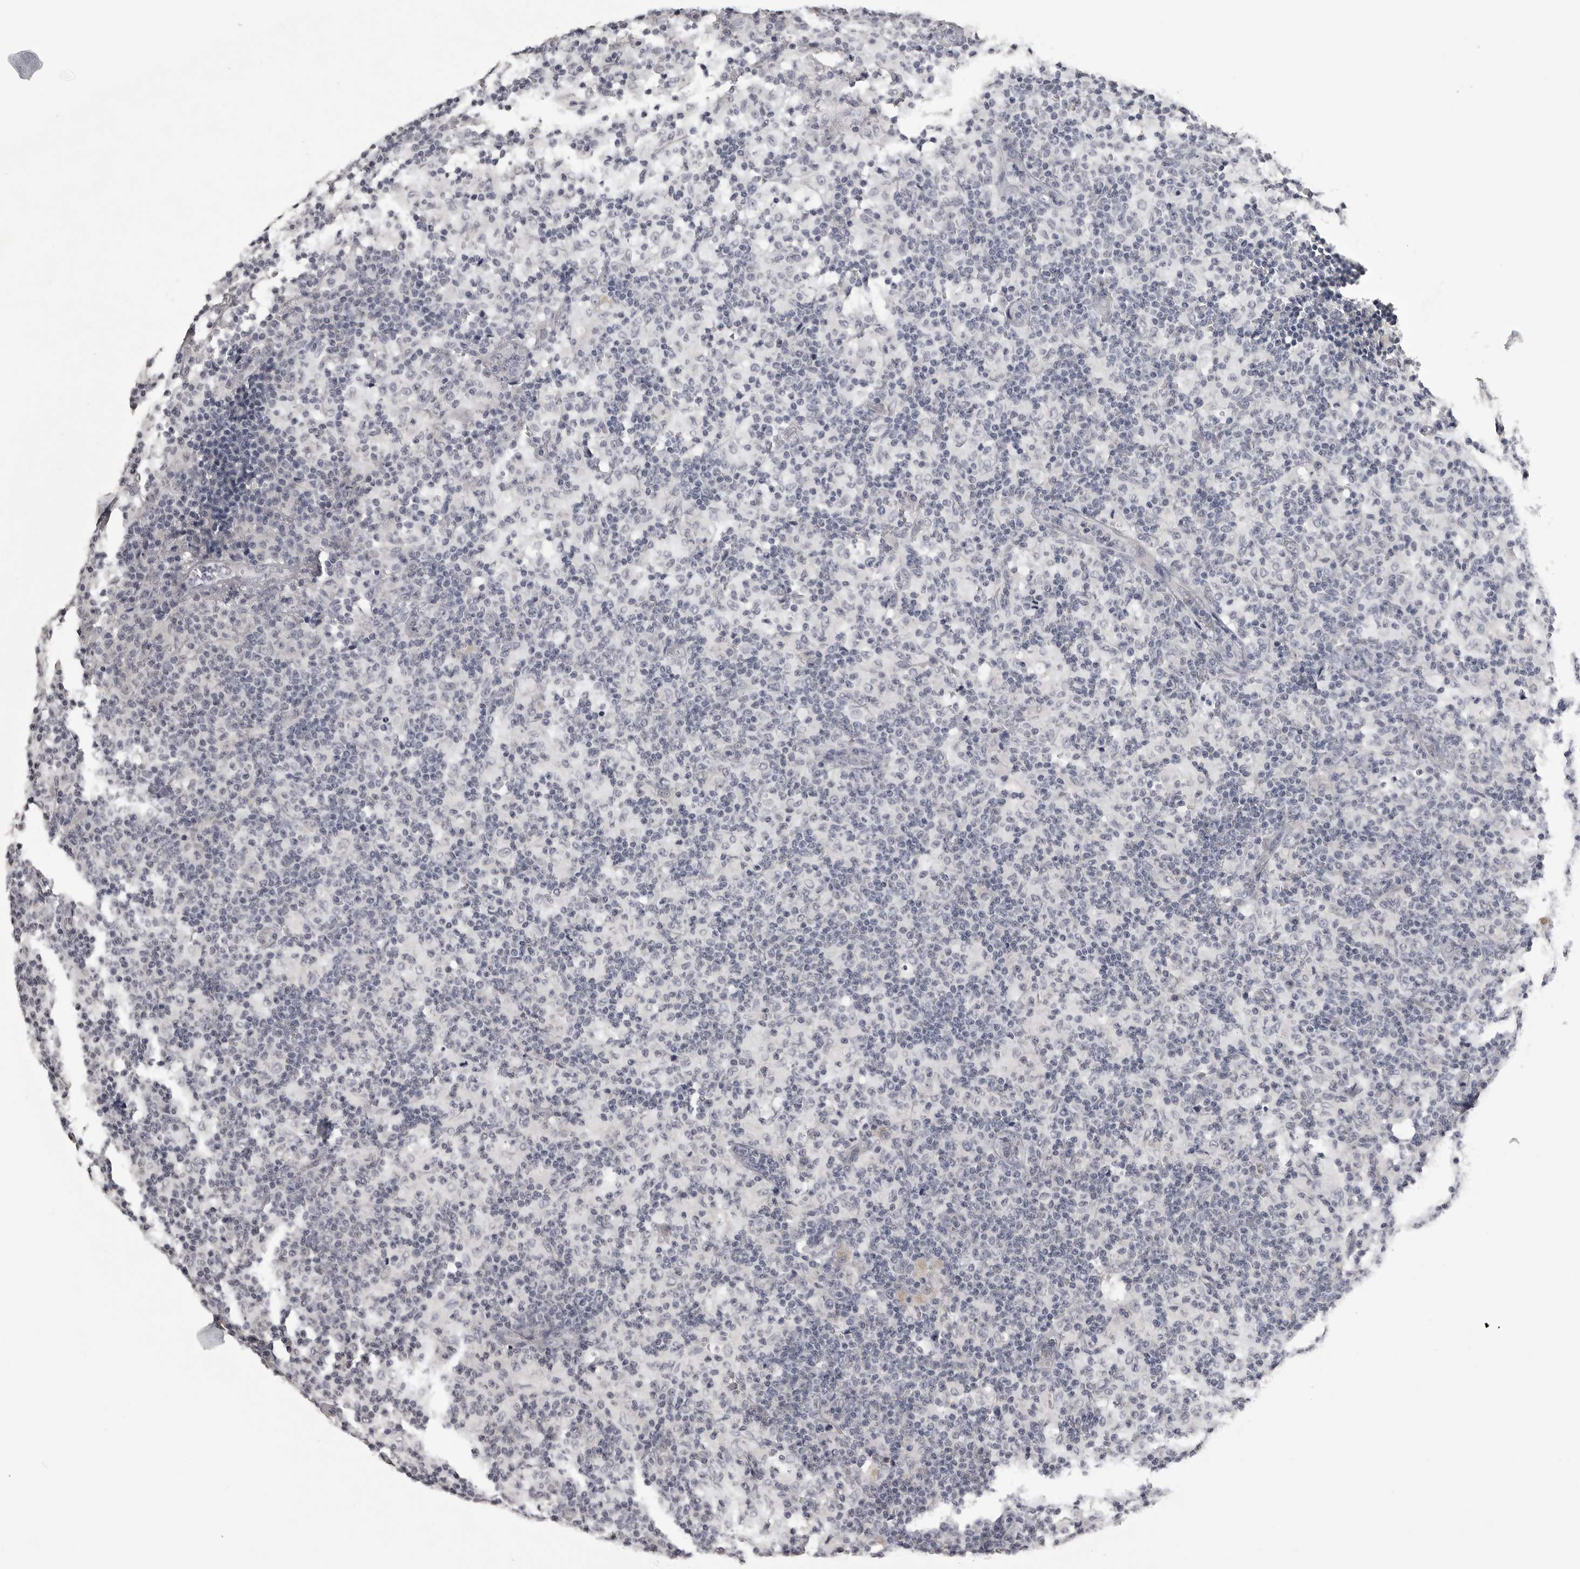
{"staining": {"intensity": "negative", "quantity": "none", "location": "none"}, "tissue": "lymph node", "cell_type": "Non-germinal center cells", "image_type": "normal", "snomed": [{"axis": "morphology", "description": "Normal tissue, NOS"}, {"axis": "morphology", "description": "Inflammation, NOS"}, {"axis": "topography", "description": "Lymph node"}], "caption": "Immunohistochemistry of unremarkable lymph node reveals no expression in non-germinal center cells.", "gene": "GPN2", "patient": {"sex": "male", "age": 55}}